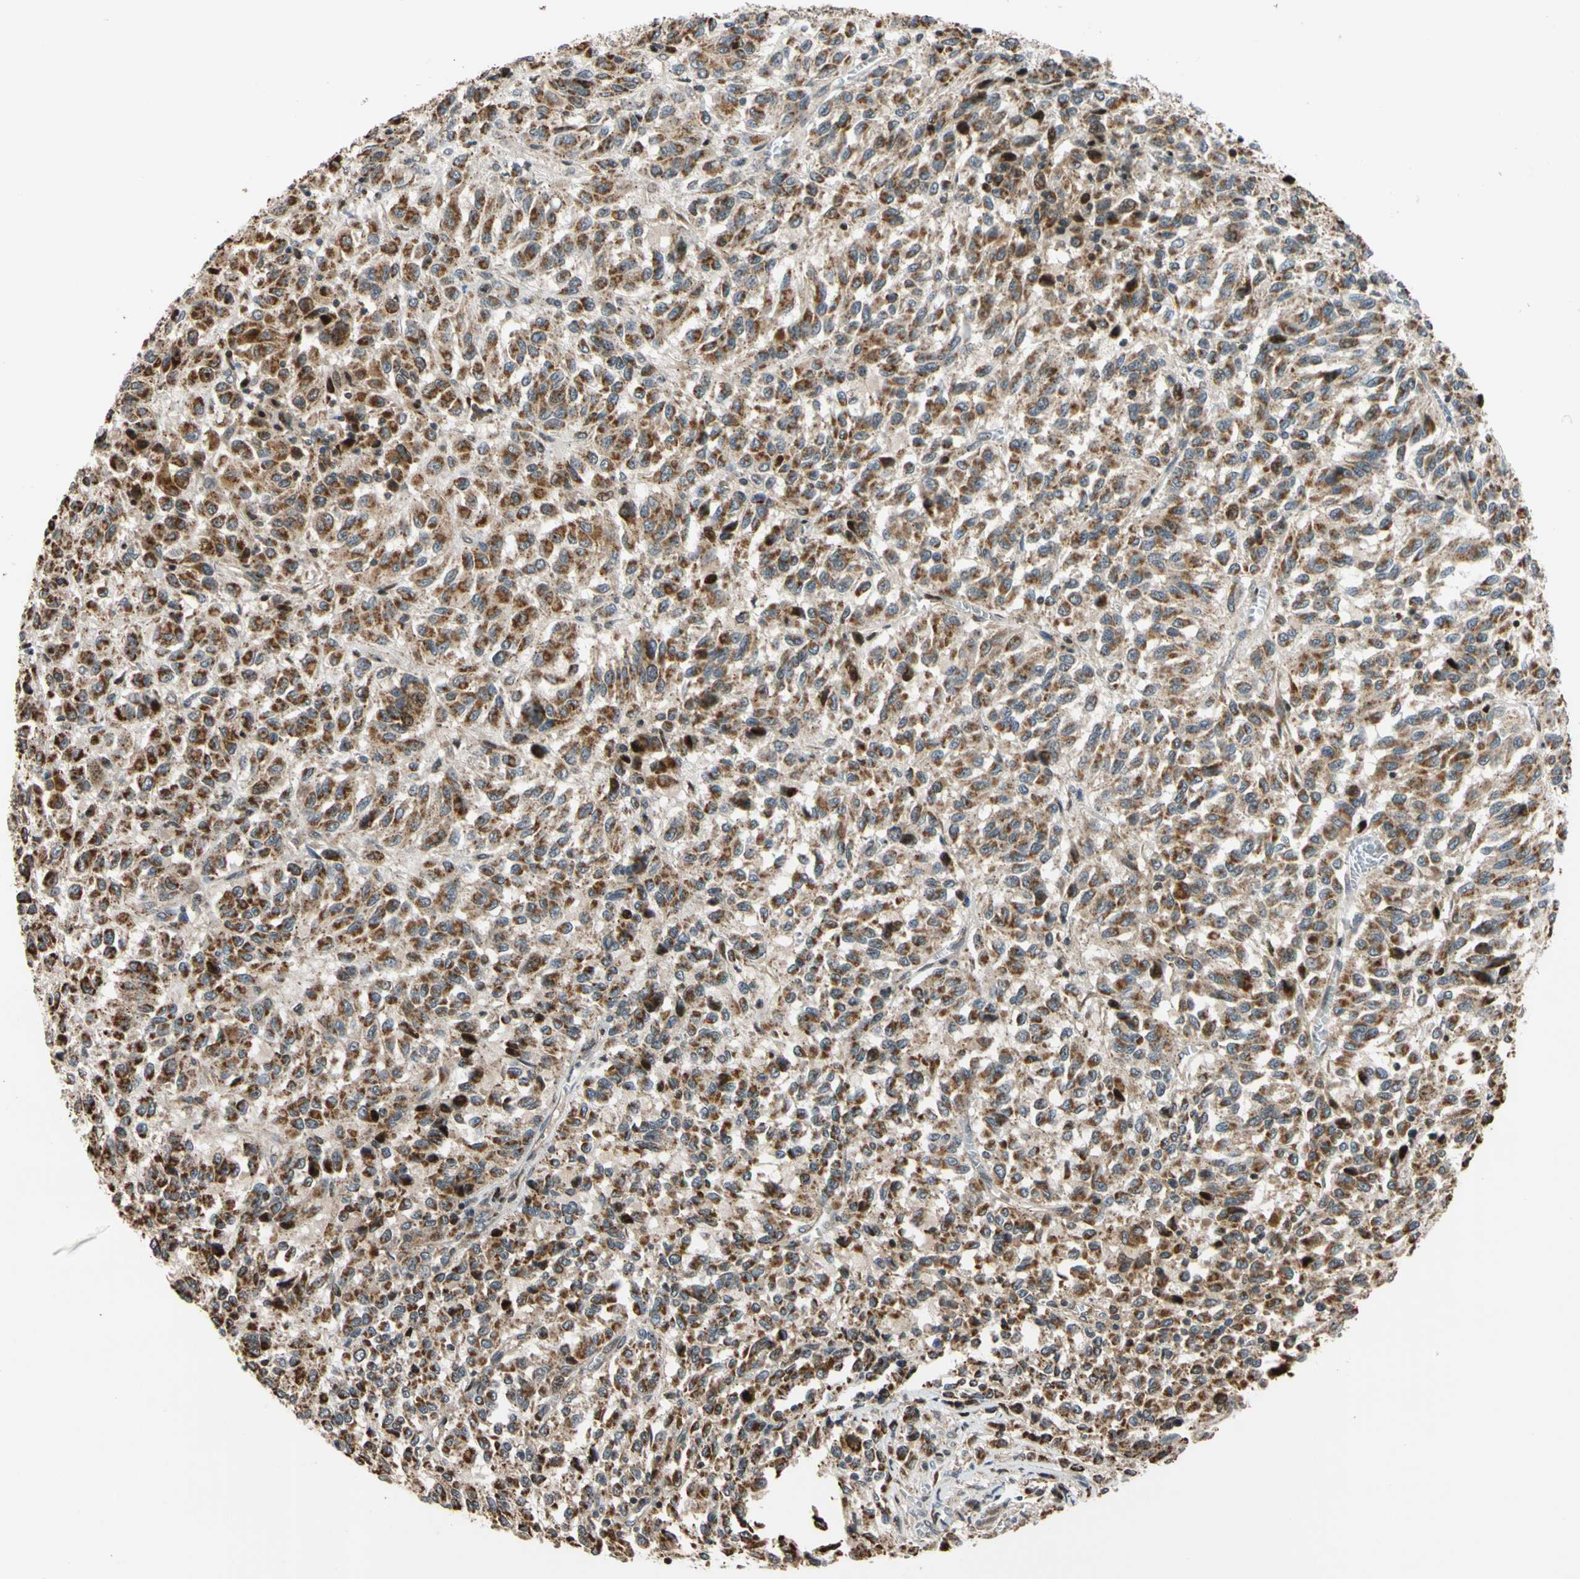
{"staining": {"intensity": "strong", "quantity": ">75%", "location": "cytoplasmic/membranous"}, "tissue": "melanoma", "cell_type": "Tumor cells", "image_type": "cancer", "snomed": [{"axis": "morphology", "description": "Malignant melanoma, Metastatic site"}, {"axis": "topography", "description": "Lung"}], "caption": "A brown stain highlights strong cytoplasmic/membranous staining of a protein in human malignant melanoma (metastatic site) tumor cells. The staining was performed using DAB (3,3'-diaminobenzidine), with brown indicating positive protein expression. Nuclei are stained blue with hematoxylin.", "gene": "IP6K2", "patient": {"sex": "male", "age": 64}}